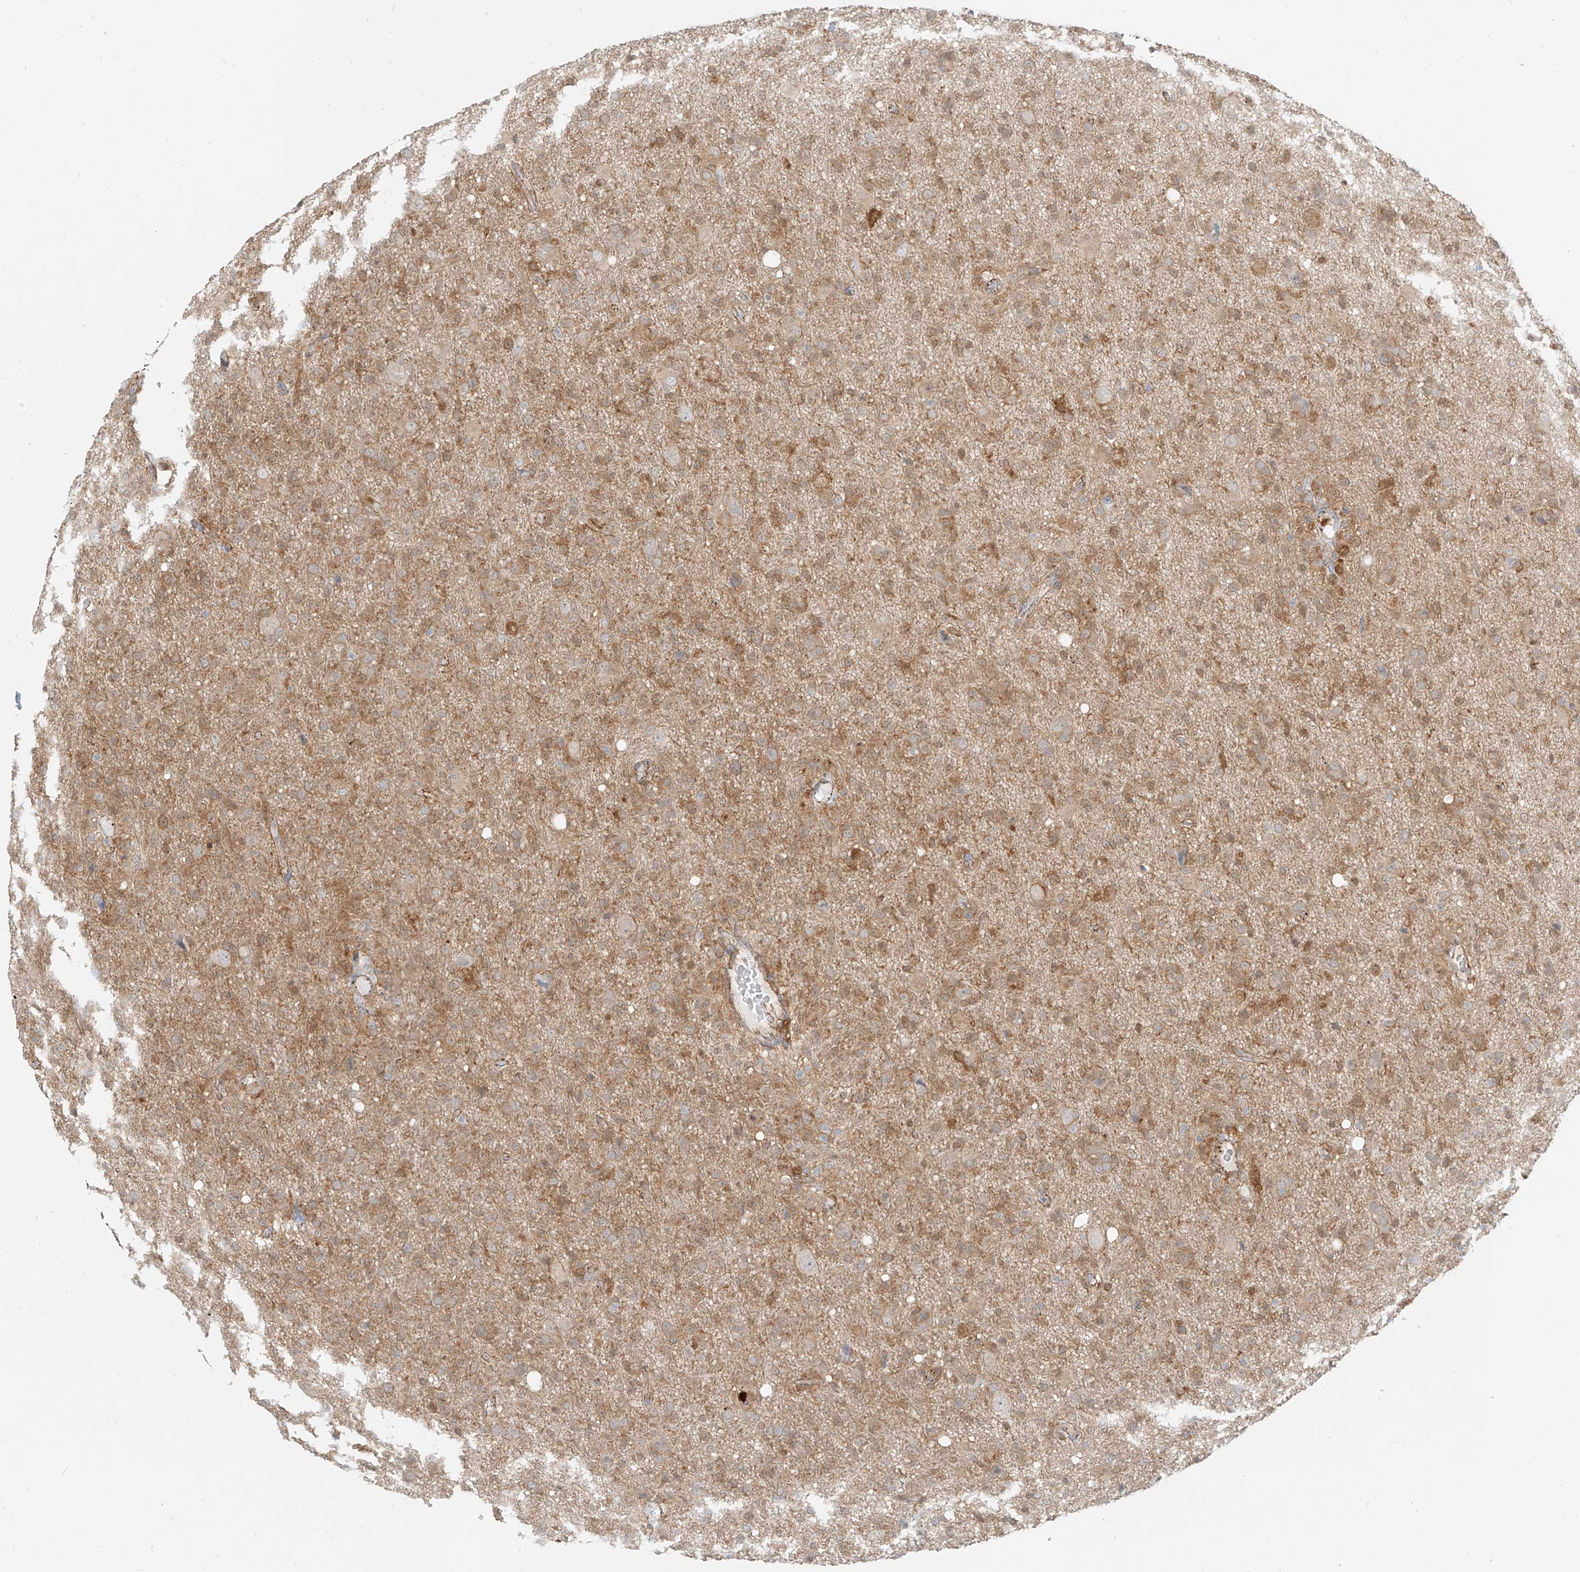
{"staining": {"intensity": "moderate", "quantity": "25%-75%", "location": "cytoplasmic/membranous"}, "tissue": "glioma", "cell_type": "Tumor cells", "image_type": "cancer", "snomed": [{"axis": "morphology", "description": "Glioma, malignant, High grade"}, {"axis": "topography", "description": "Brain"}], "caption": "The histopathology image demonstrates a brown stain indicating the presence of a protein in the cytoplasmic/membranous of tumor cells in glioma. The protein is shown in brown color, while the nuclei are stained blue.", "gene": "PGD", "patient": {"sex": "female", "age": 57}}